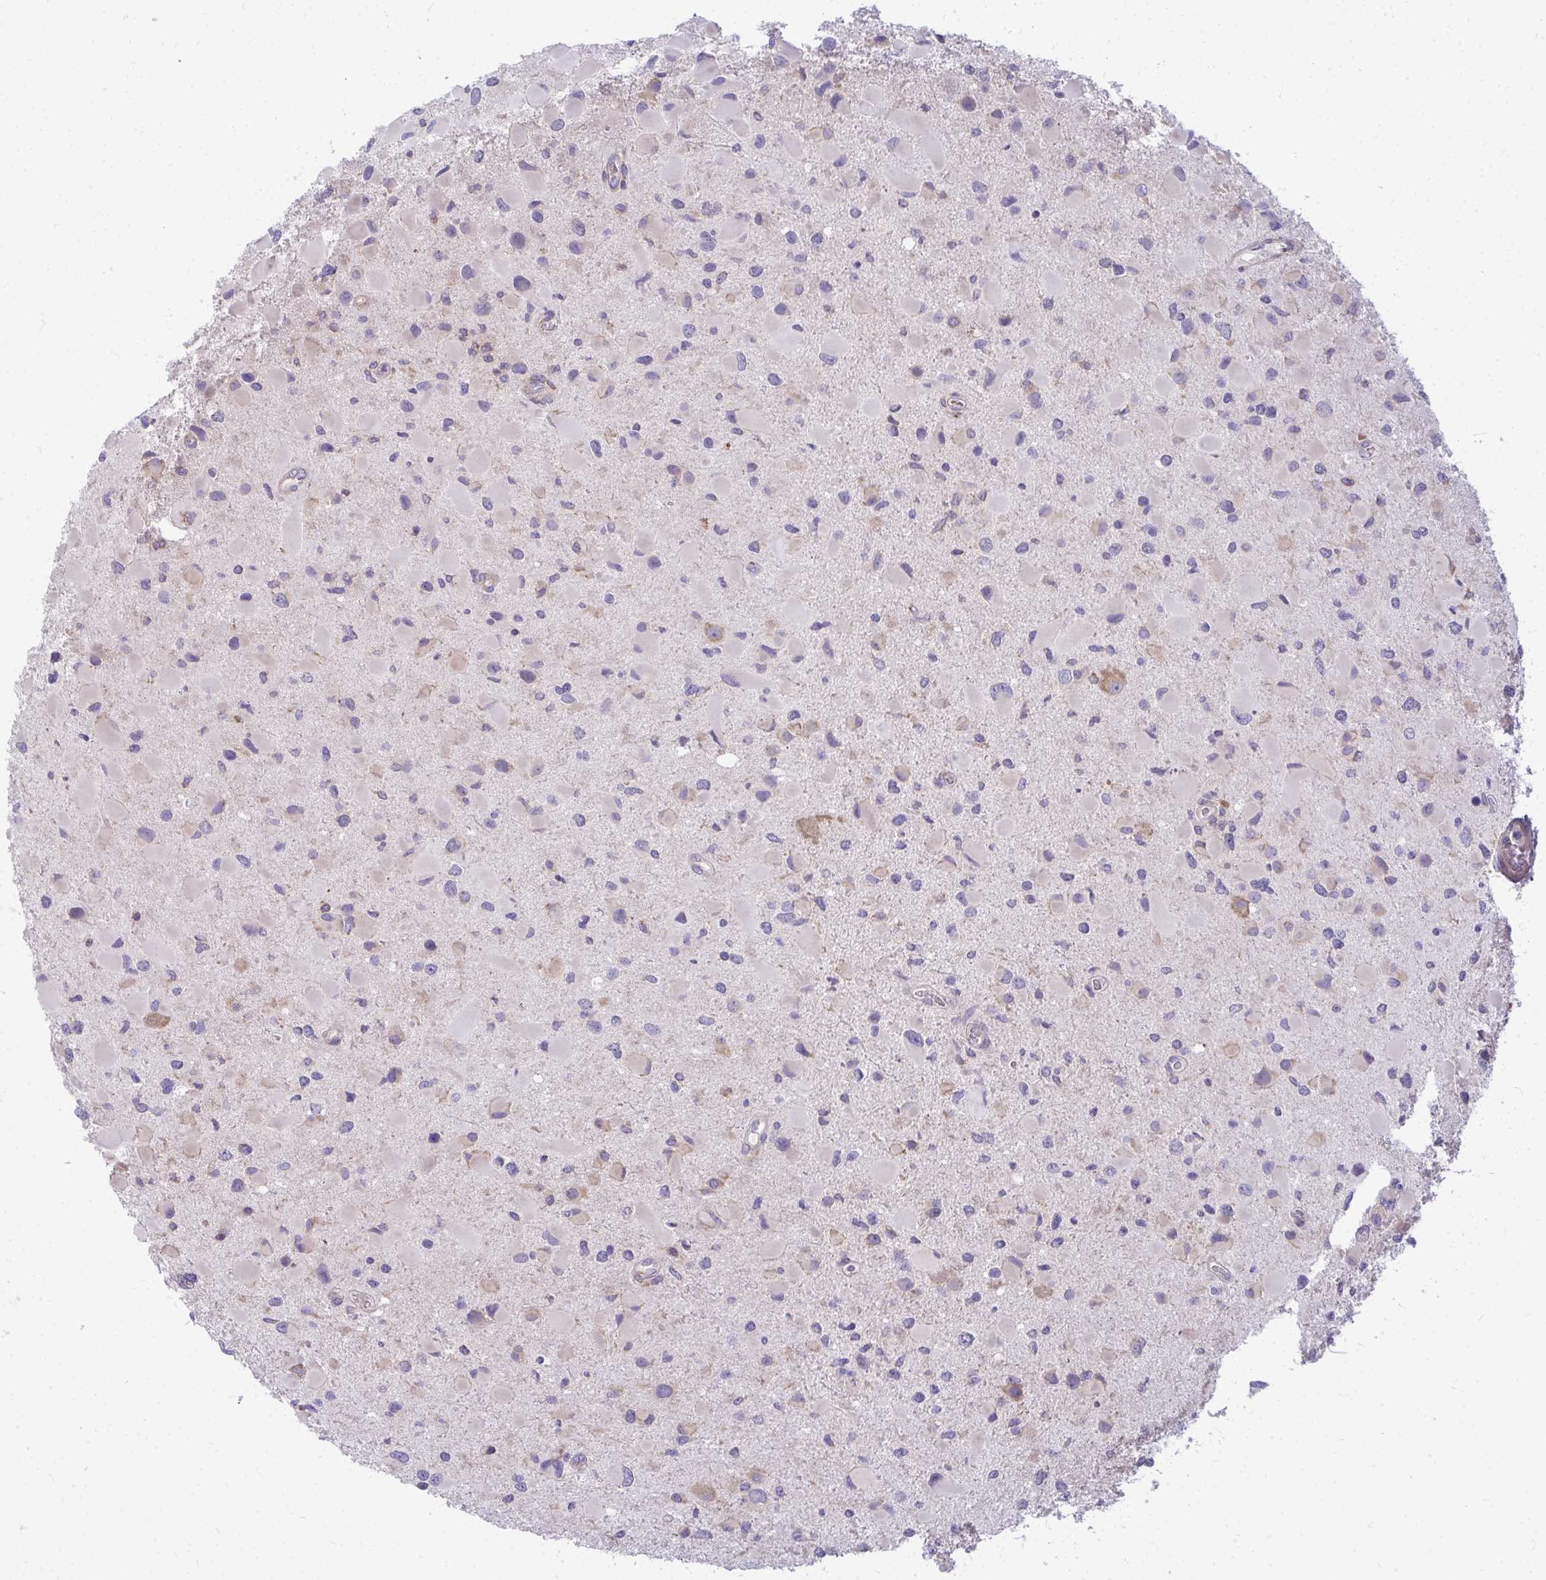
{"staining": {"intensity": "negative", "quantity": "none", "location": "none"}, "tissue": "glioma", "cell_type": "Tumor cells", "image_type": "cancer", "snomed": [{"axis": "morphology", "description": "Glioma, malignant, Low grade"}, {"axis": "topography", "description": "Brain"}], "caption": "Immunohistochemistry (IHC) image of human glioma stained for a protein (brown), which exhibits no positivity in tumor cells.", "gene": "RPLP2", "patient": {"sex": "female", "age": 32}}